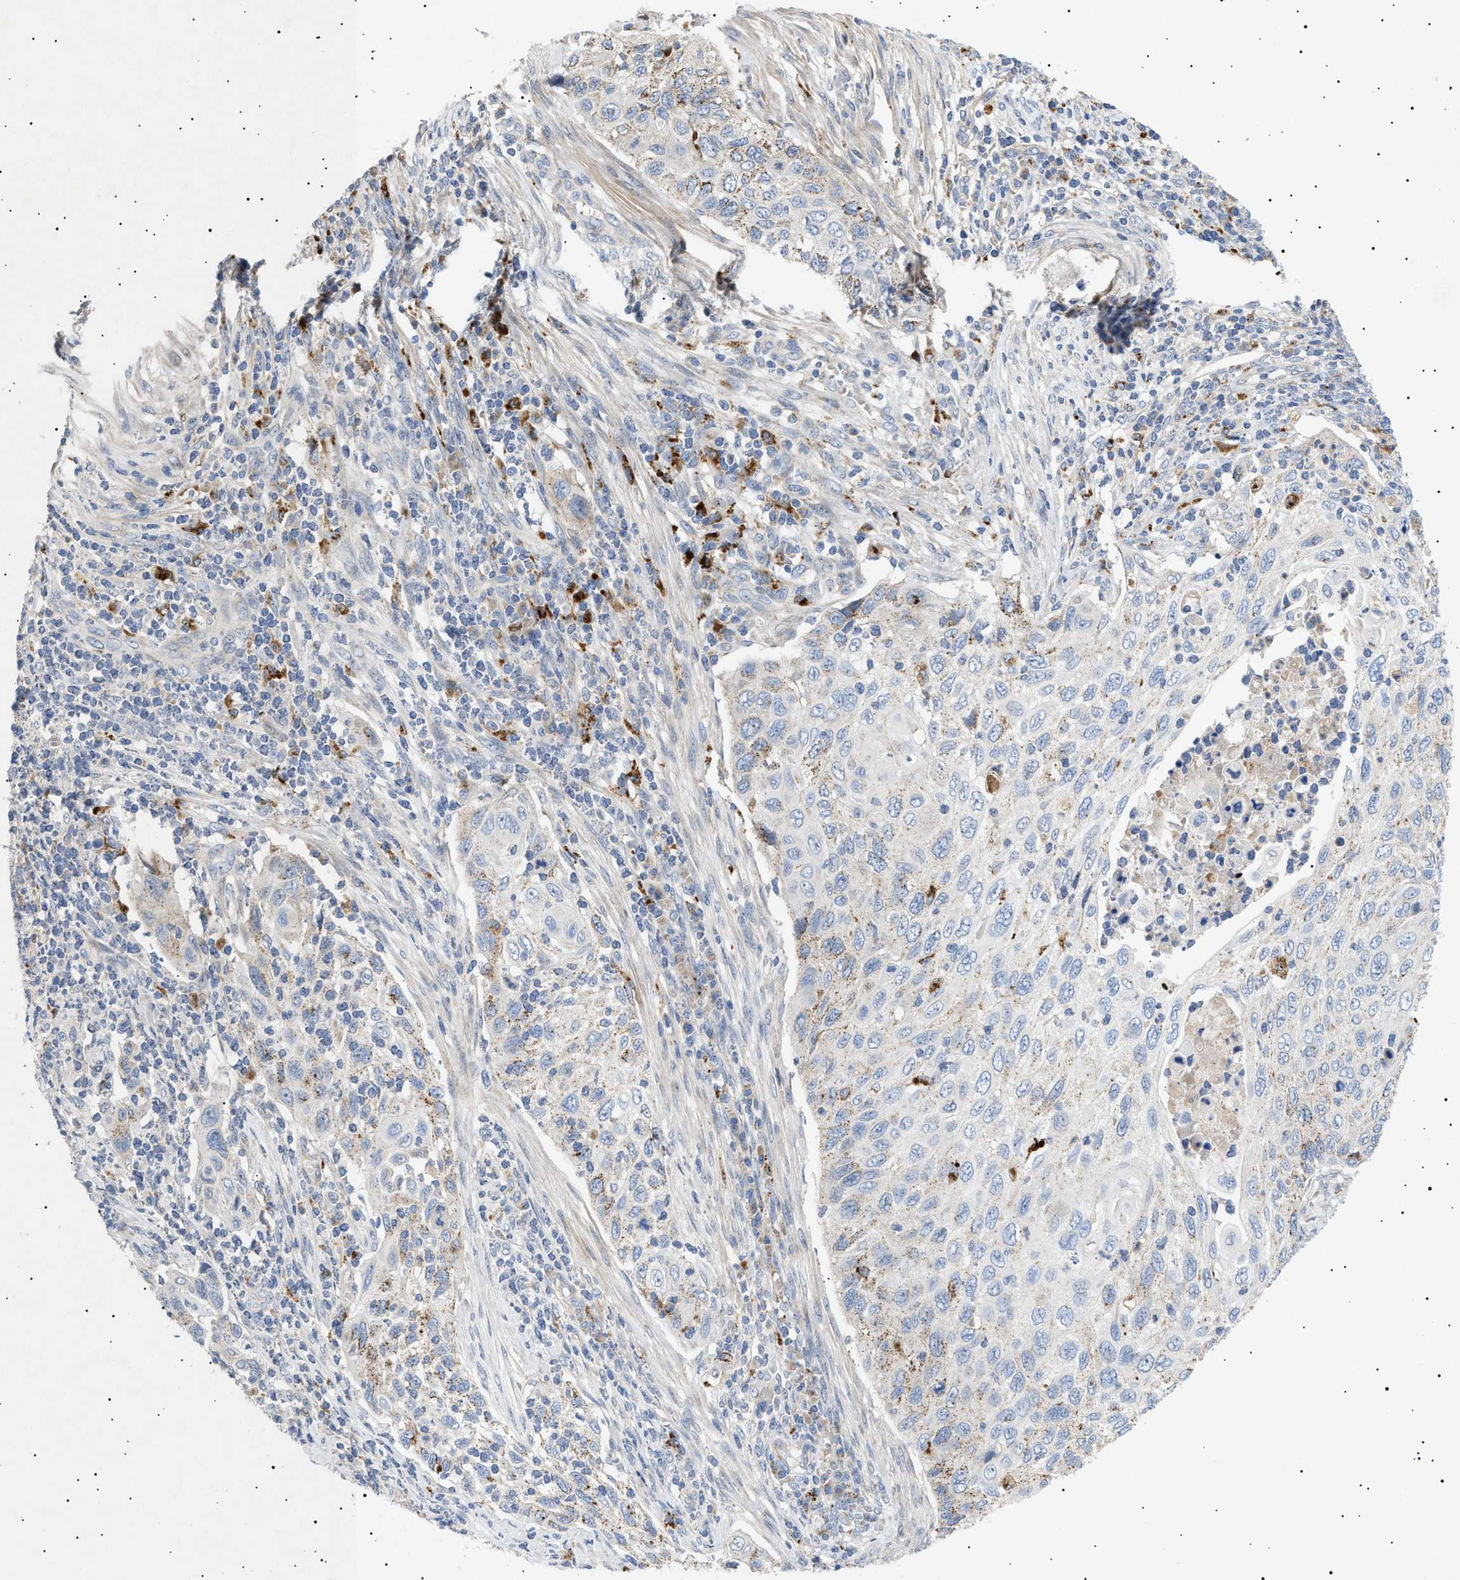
{"staining": {"intensity": "weak", "quantity": "25%-75%", "location": "cytoplasmic/membranous"}, "tissue": "cervical cancer", "cell_type": "Tumor cells", "image_type": "cancer", "snomed": [{"axis": "morphology", "description": "Squamous cell carcinoma, NOS"}, {"axis": "topography", "description": "Cervix"}], "caption": "Squamous cell carcinoma (cervical) tissue displays weak cytoplasmic/membranous expression in about 25%-75% of tumor cells, visualized by immunohistochemistry.", "gene": "SIRT5", "patient": {"sex": "female", "age": 70}}